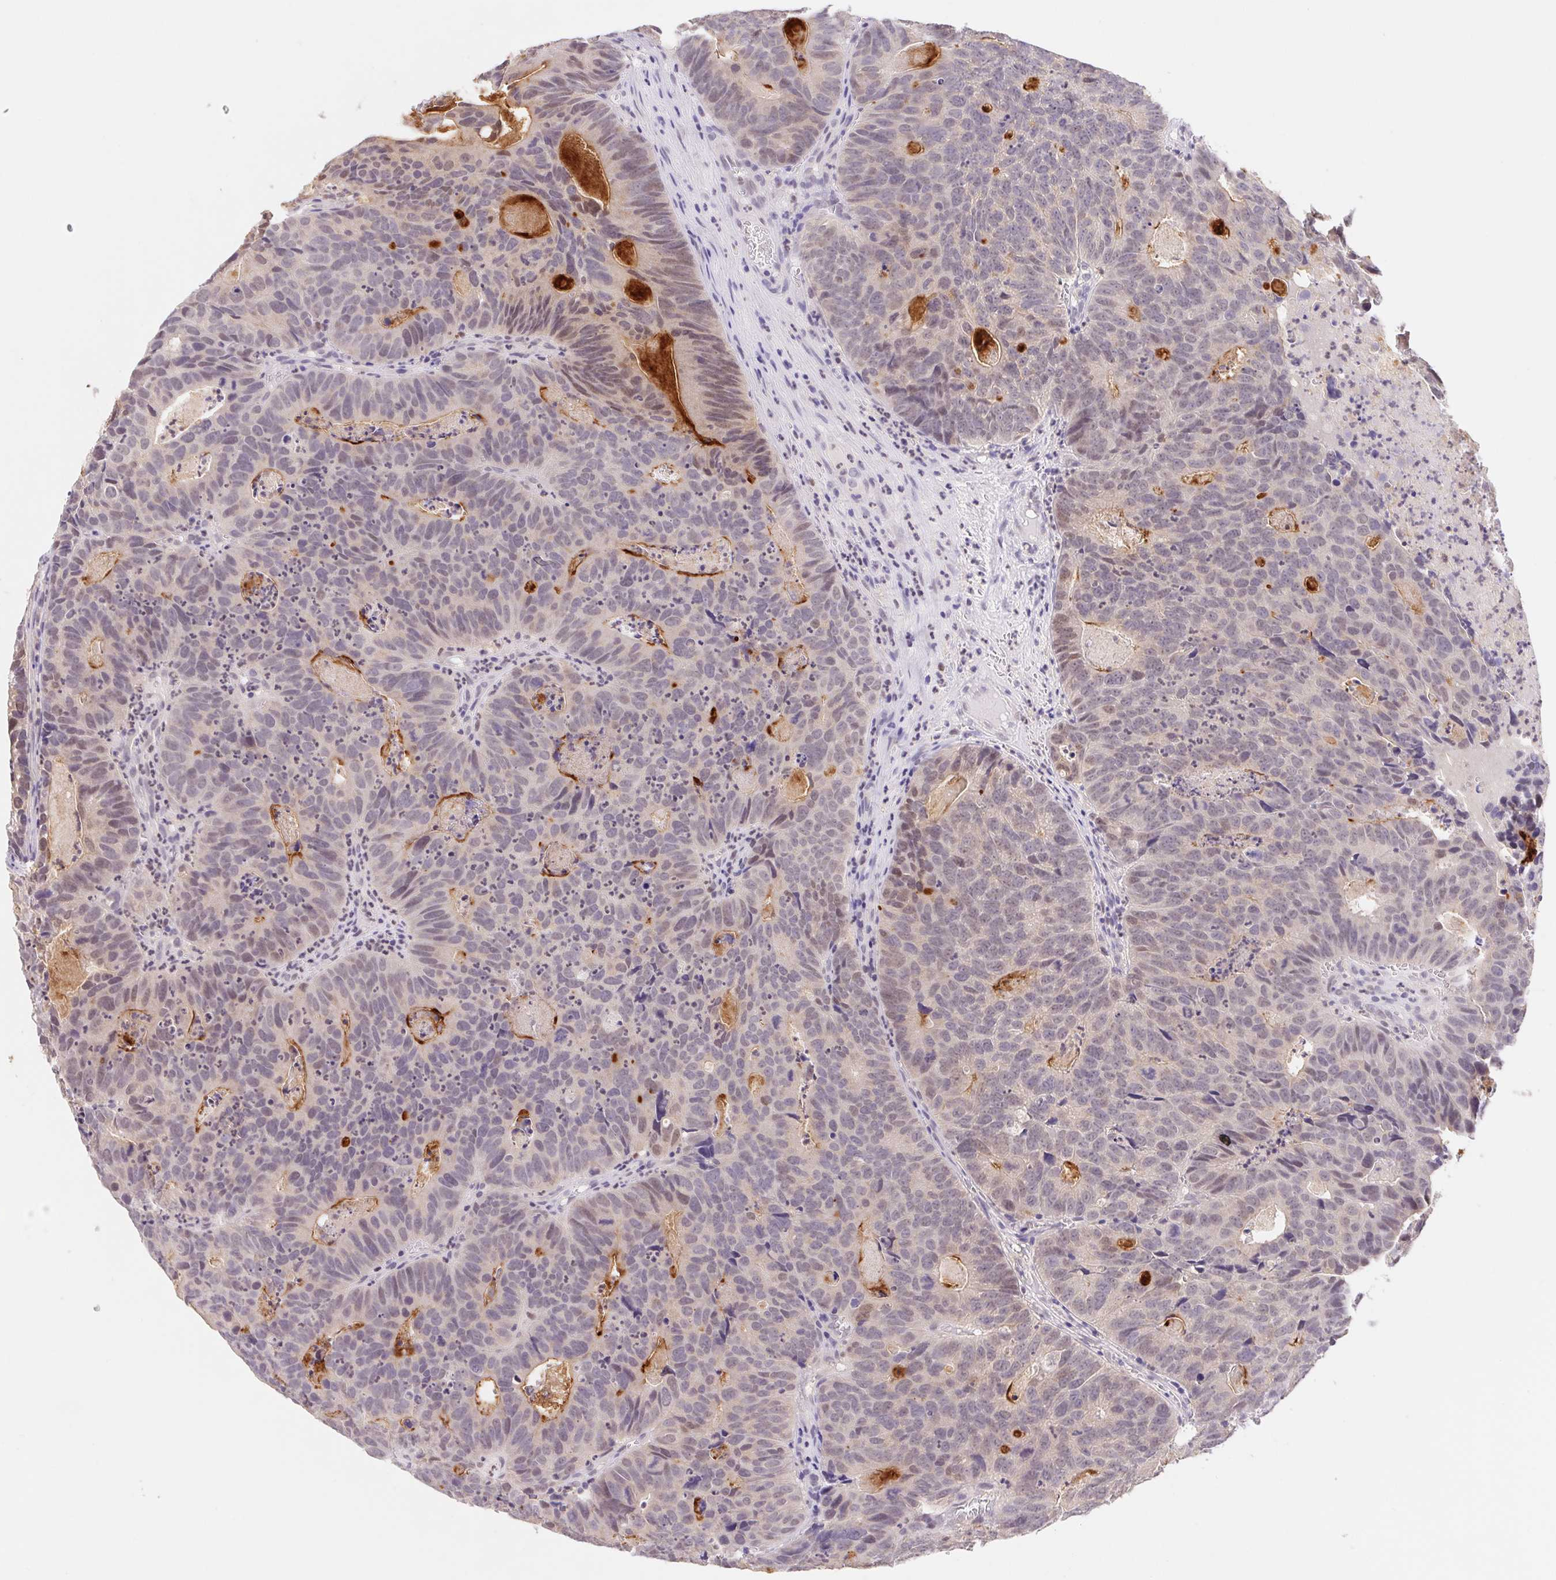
{"staining": {"intensity": "weak", "quantity": "<25%", "location": "nuclear"}, "tissue": "head and neck cancer", "cell_type": "Tumor cells", "image_type": "cancer", "snomed": [{"axis": "morphology", "description": "Adenocarcinoma, NOS"}, {"axis": "topography", "description": "Head-Neck"}], "caption": "Tumor cells are negative for protein expression in human adenocarcinoma (head and neck).", "gene": "L3MBTL4", "patient": {"sex": "male", "age": 62}}